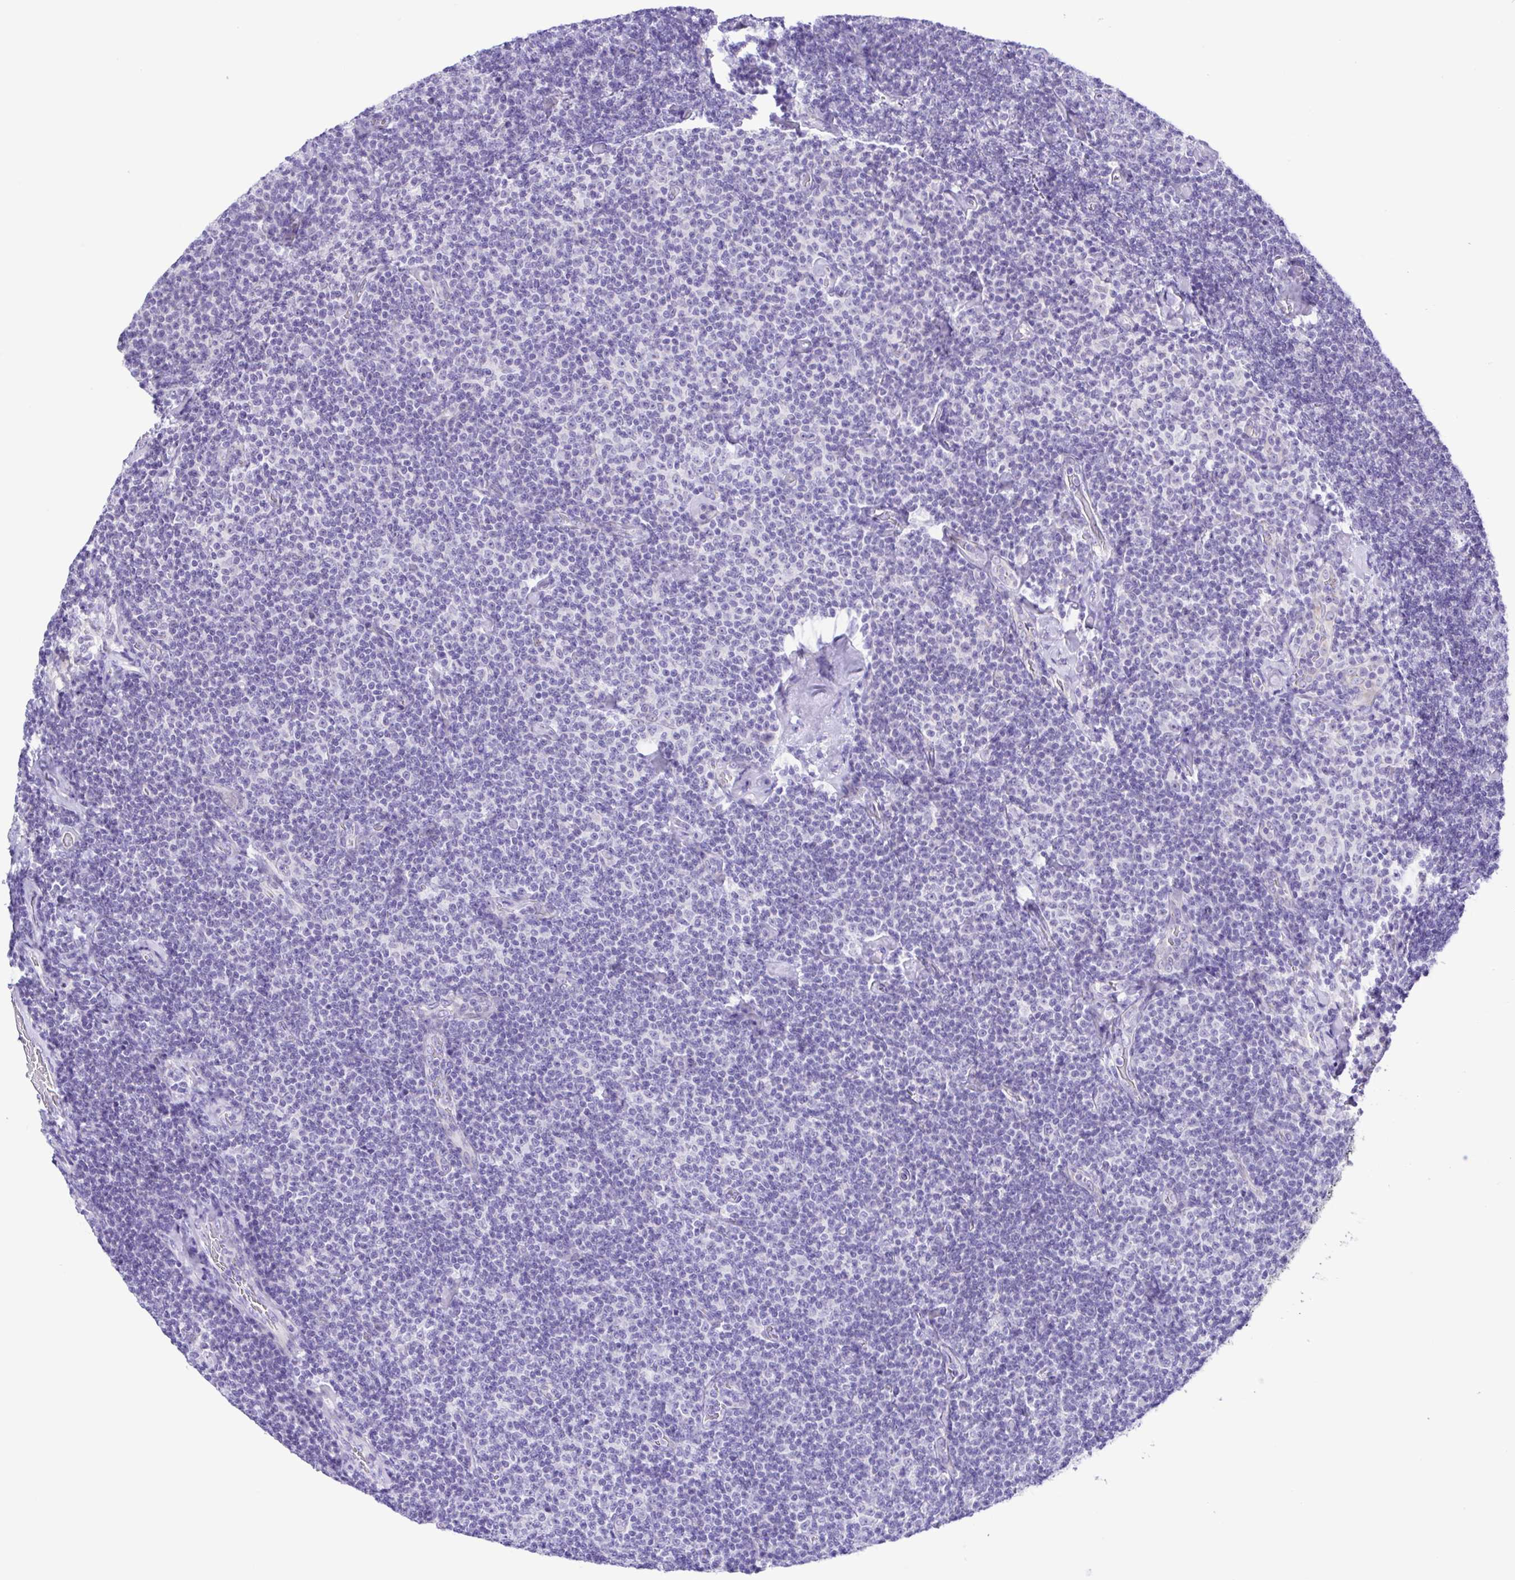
{"staining": {"intensity": "negative", "quantity": "none", "location": "none"}, "tissue": "lymphoma", "cell_type": "Tumor cells", "image_type": "cancer", "snomed": [{"axis": "morphology", "description": "Malignant lymphoma, non-Hodgkin's type, Low grade"}, {"axis": "topography", "description": "Lymph node"}], "caption": "An immunohistochemistry (IHC) histopathology image of lymphoma is shown. There is no staining in tumor cells of lymphoma. The staining is performed using DAB (3,3'-diaminobenzidine) brown chromogen with nuclei counter-stained in using hematoxylin.", "gene": "TGM3", "patient": {"sex": "male", "age": 81}}